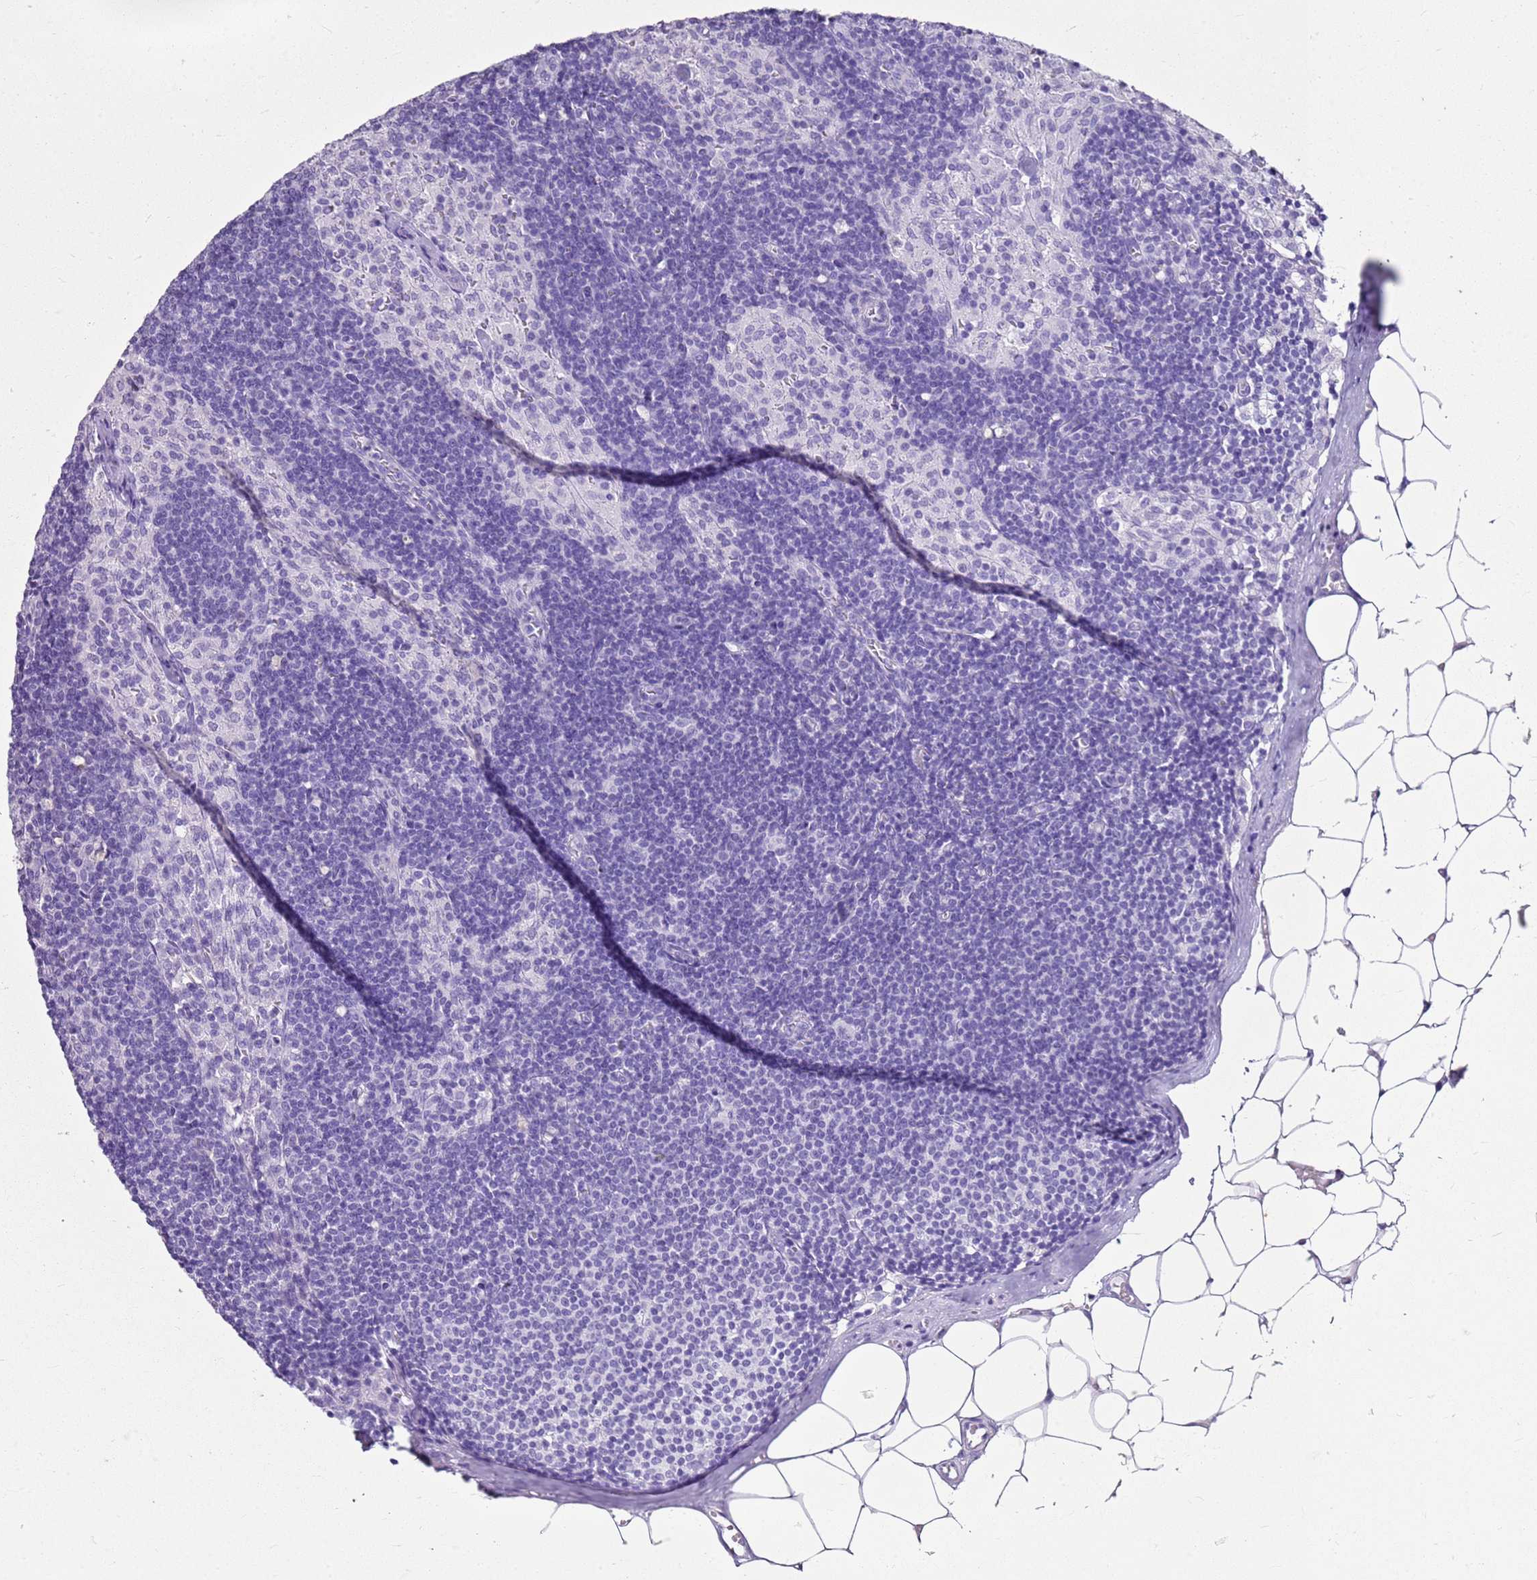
{"staining": {"intensity": "negative", "quantity": "none", "location": "none"}, "tissue": "lymph node", "cell_type": "Germinal center cells", "image_type": "normal", "snomed": [{"axis": "morphology", "description": "Normal tissue, NOS"}, {"axis": "topography", "description": "Lymph node"}], "caption": "Lymph node stained for a protein using immunohistochemistry displays no positivity germinal center cells.", "gene": "CA8", "patient": {"sex": "female", "age": 42}}